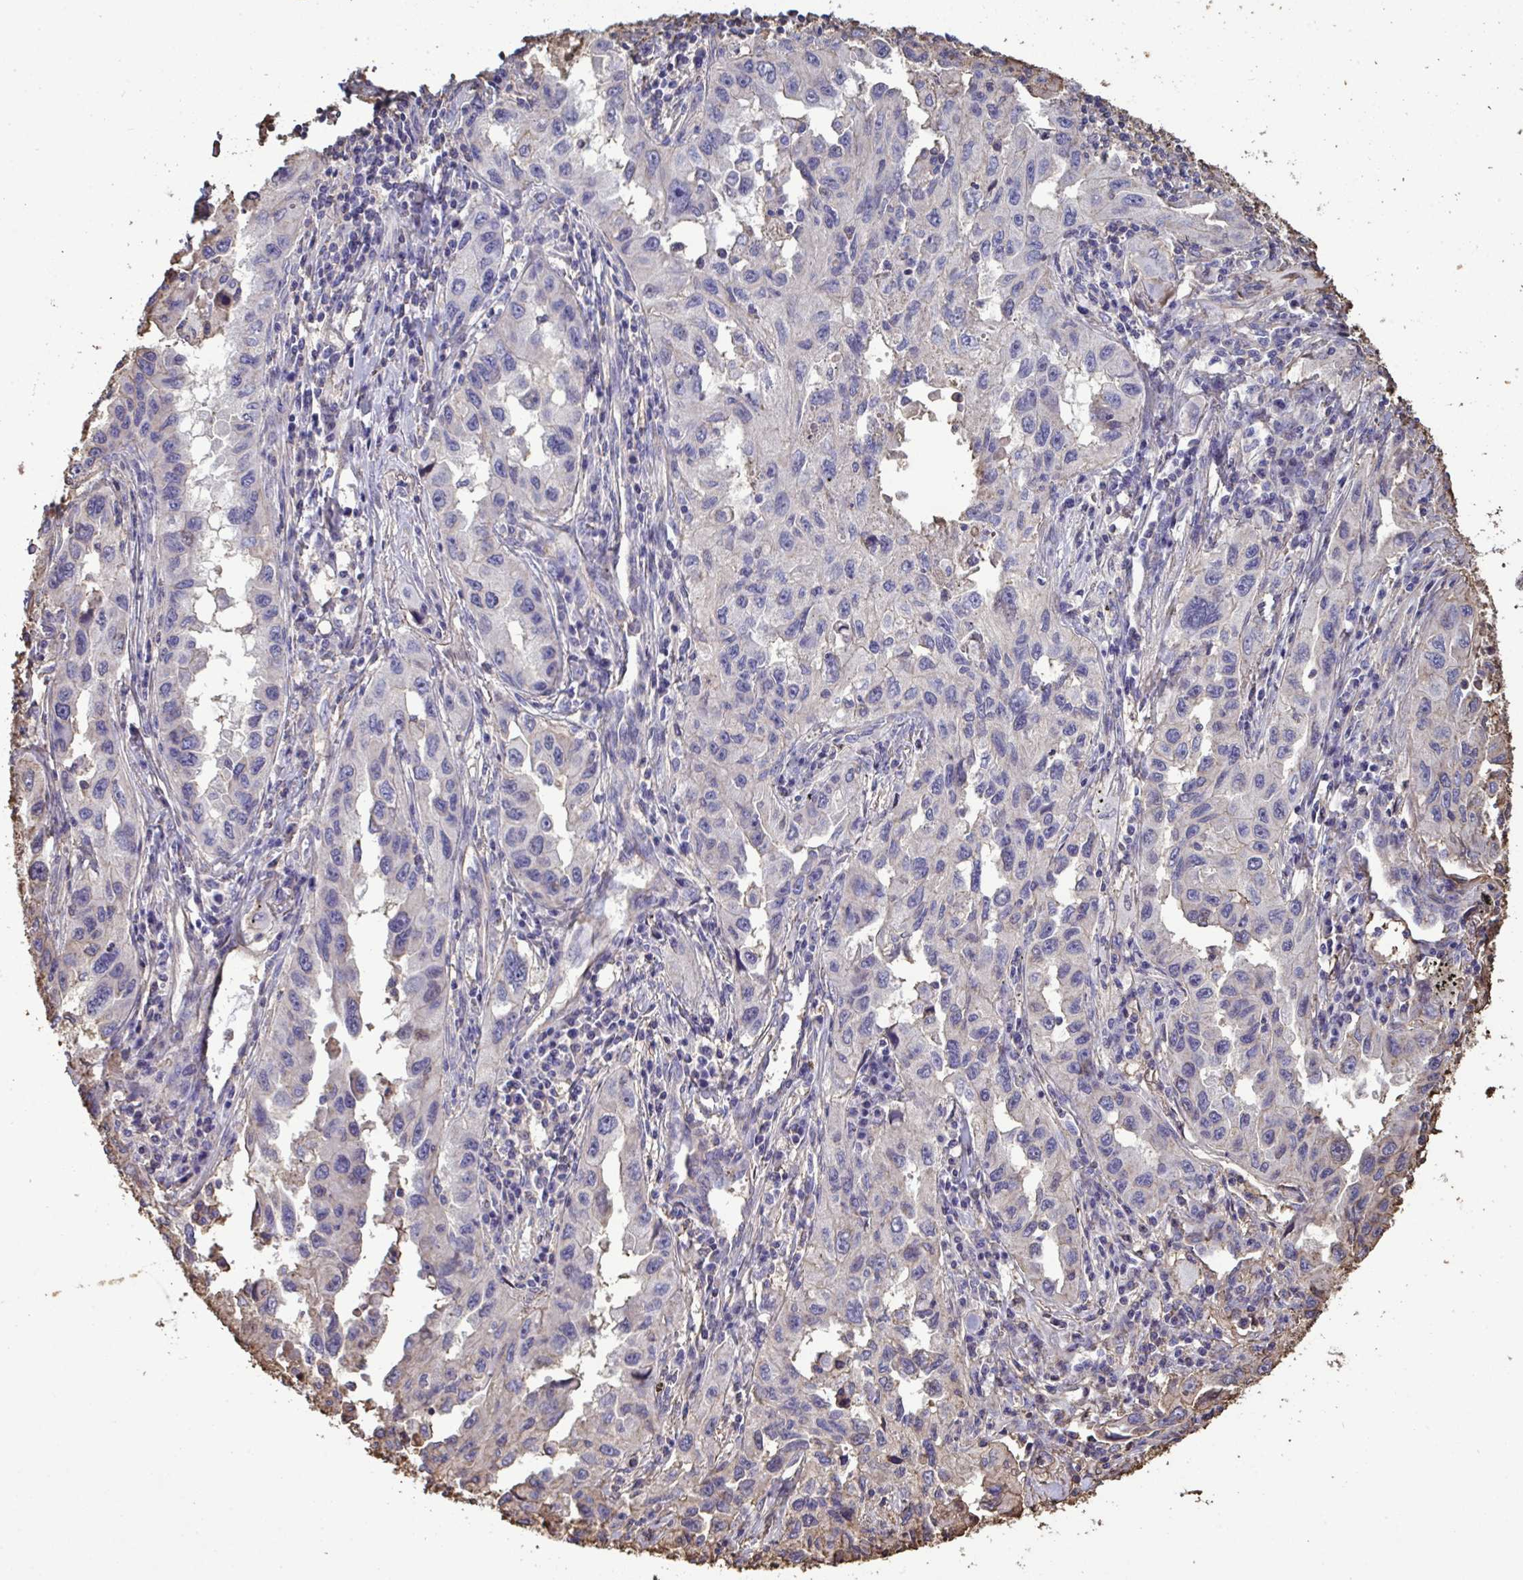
{"staining": {"intensity": "negative", "quantity": "none", "location": "none"}, "tissue": "lung cancer", "cell_type": "Tumor cells", "image_type": "cancer", "snomed": [{"axis": "morphology", "description": "Adenocarcinoma, NOS"}, {"axis": "topography", "description": "Lung"}], "caption": "Protein analysis of lung adenocarcinoma displays no significant expression in tumor cells.", "gene": "ANXA5", "patient": {"sex": "female", "age": 73}}